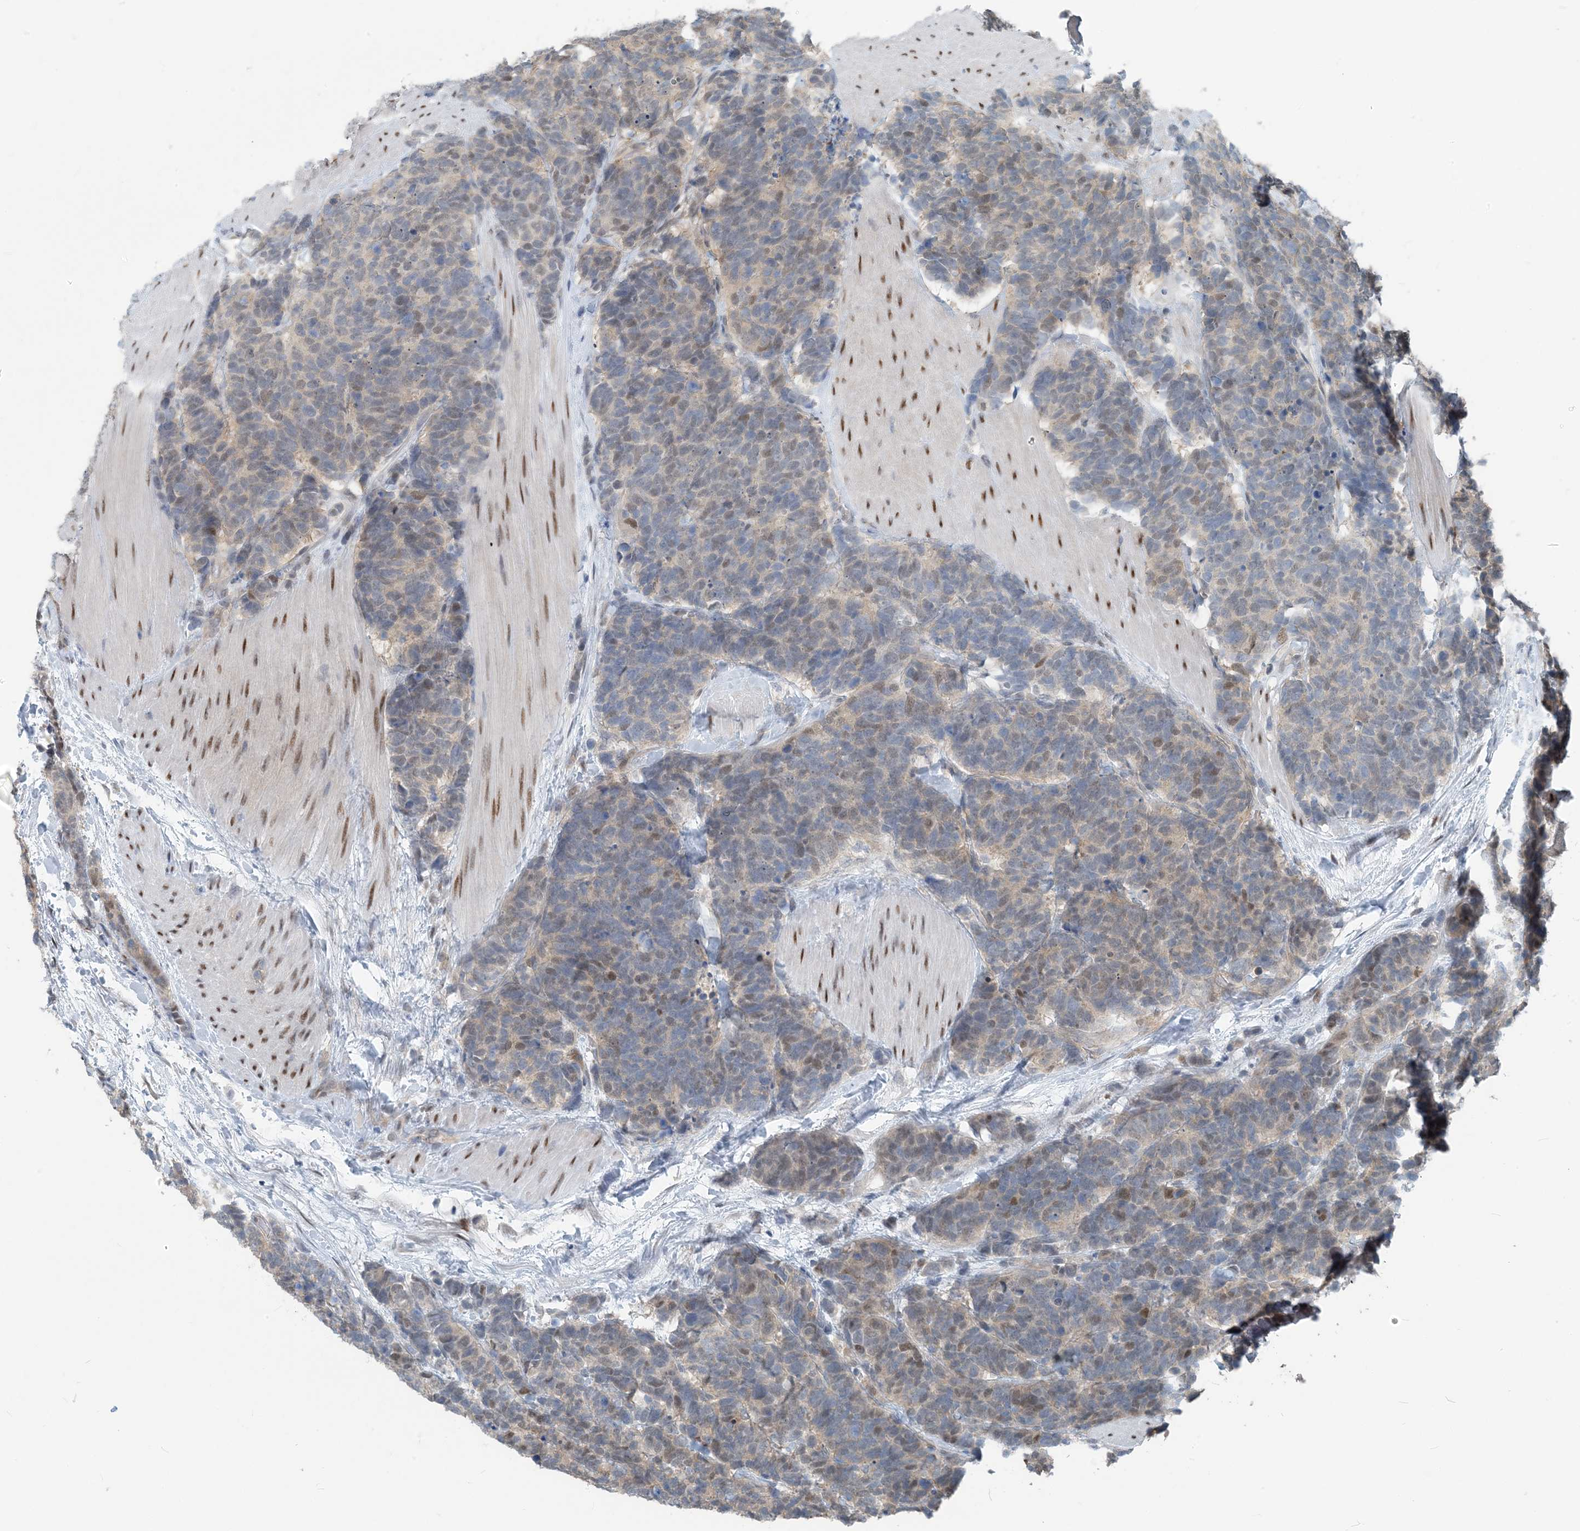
{"staining": {"intensity": "weak", "quantity": "<25%", "location": "nuclear"}, "tissue": "carcinoid", "cell_type": "Tumor cells", "image_type": "cancer", "snomed": [{"axis": "morphology", "description": "Carcinoma, NOS"}, {"axis": "morphology", "description": "Carcinoid, malignant, NOS"}, {"axis": "topography", "description": "Urinary bladder"}], "caption": "IHC micrograph of neoplastic tissue: carcinoid stained with DAB shows no significant protein staining in tumor cells. The staining was performed using DAB (3,3'-diaminobenzidine) to visualize the protein expression in brown, while the nuclei were stained in blue with hematoxylin (Magnification: 20x).", "gene": "ZC3H12A", "patient": {"sex": "male", "age": 57}}